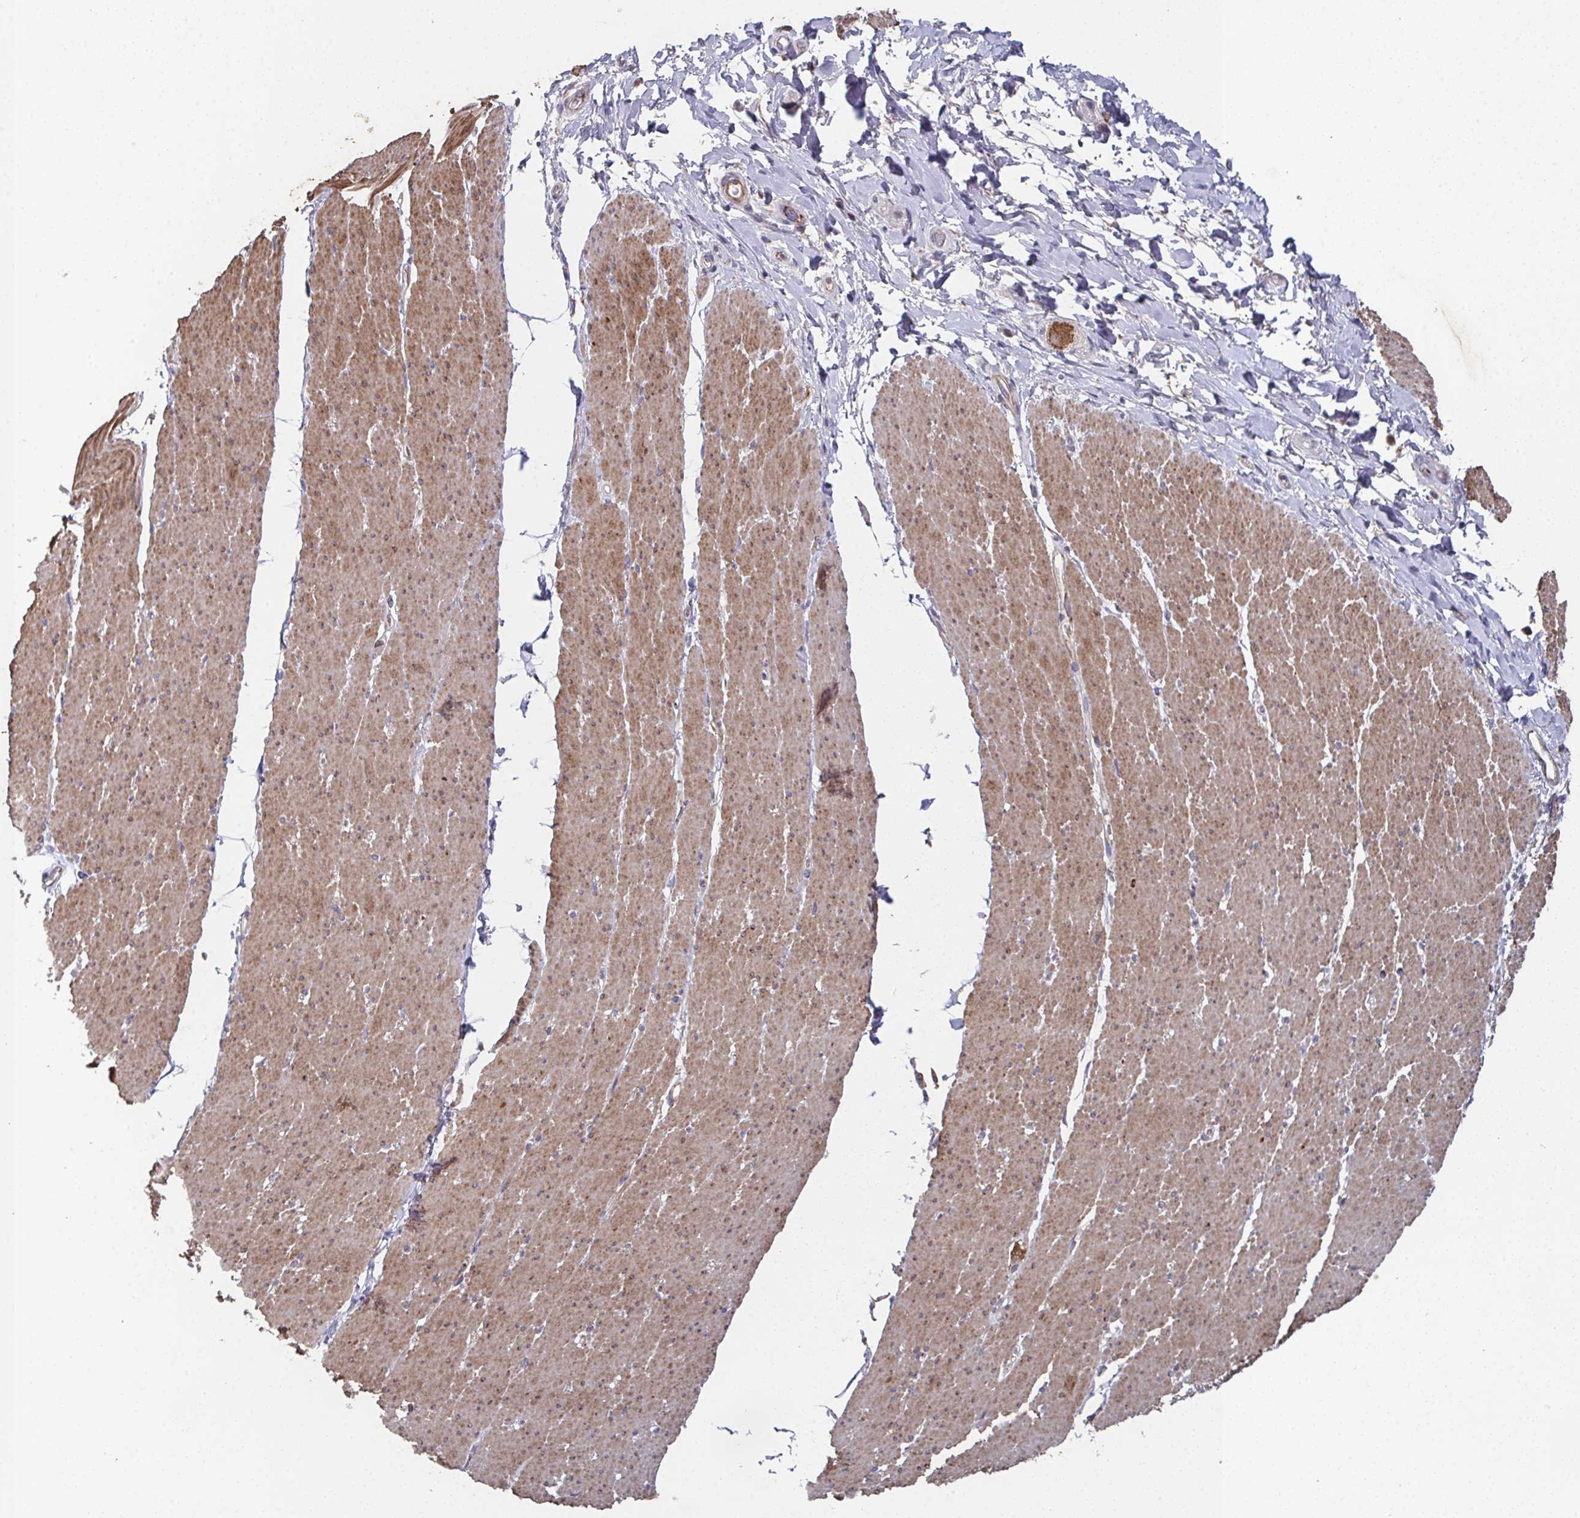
{"staining": {"intensity": "moderate", "quantity": "25%-75%", "location": "cytoplasmic/membranous"}, "tissue": "smooth muscle", "cell_type": "Smooth muscle cells", "image_type": "normal", "snomed": [{"axis": "morphology", "description": "Normal tissue, NOS"}, {"axis": "topography", "description": "Smooth muscle"}, {"axis": "topography", "description": "Rectum"}], "caption": "Smooth muscle cells demonstrate medium levels of moderate cytoplasmic/membranous staining in approximately 25%-75% of cells in benign smooth muscle.", "gene": "MT", "patient": {"sex": "male", "age": 53}}